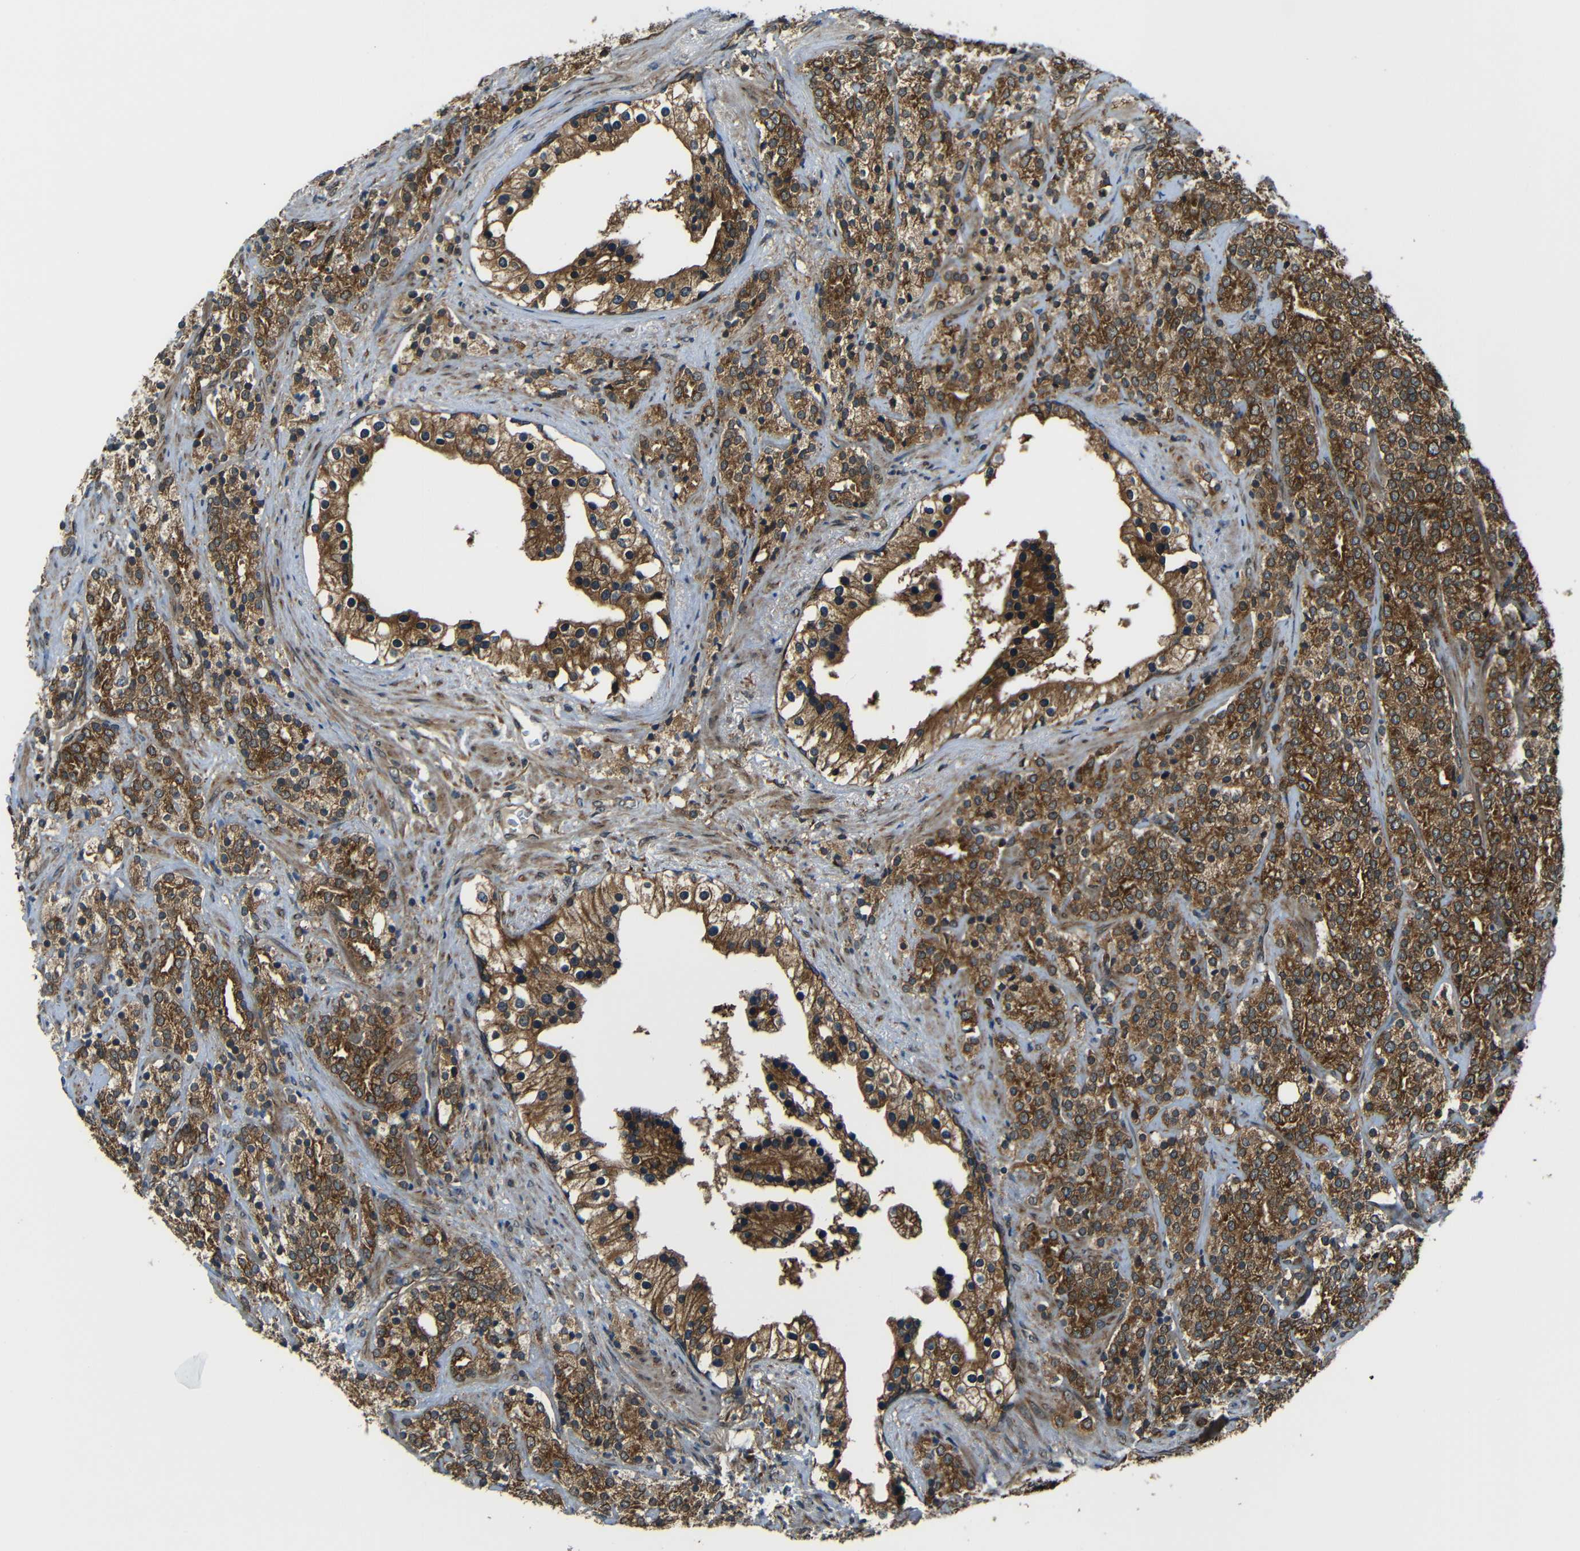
{"staining": {"intensity": "strong", "quantity": "25%-75%", "location": "cytoplasmic/membranous"}, "tissue": "prostate cancer", "cell_type": "Tumor cells", "image_type": "cancer", "snomed": [{"axis": "morphology", "description": "Adenocarcinoma, High grade"}, {"axis": "topography", "description": "Prostate"}], "caption": "Tumor cells exhibit high levels of strong cytoplasmic/membranous positivity in approximately 25%-75% of cells in human high-grade adenocarcinoma (prostate).", "gene": "VAPB", "patient": {"sex": "male", "age": 71}}